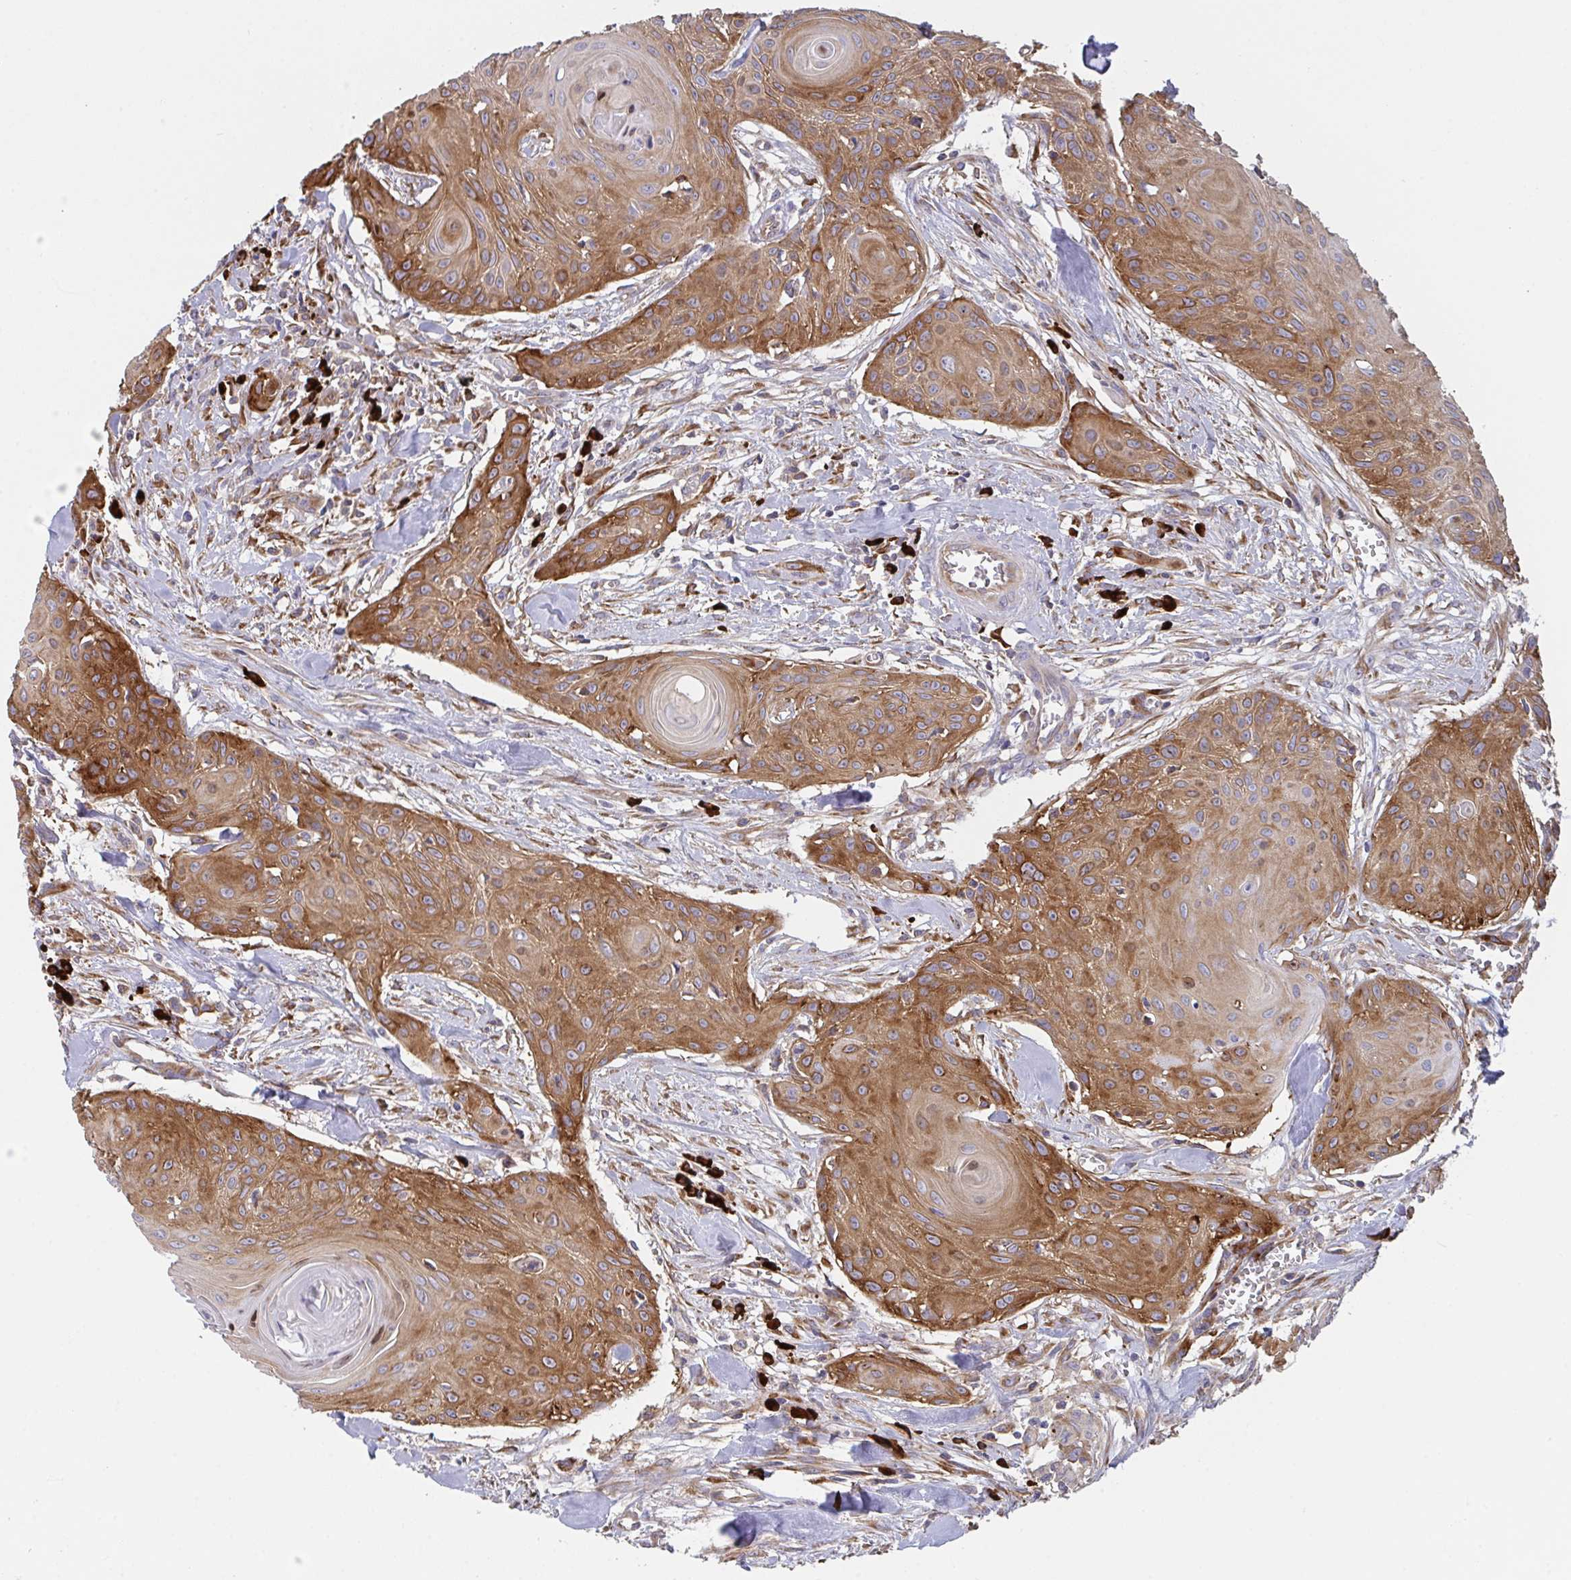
{"staining": {"intensity": "moderate", "quantity": ">75%", "location": "cytoplasmic/membranous"}, "tissue": "head and neck cancer", "cell_type": "Tumor cells", "image_type": "cancer", "snomed": [{"axis": "morphology", "description": "Squamous cell carcinoma, NOS"}, {"axis": "topography", "description": "Lymph node"}, {"axis": "topography", "description": "Salivary gland"}, {"axis": "topography", "description": "Head-Neck"}], "caption": "The photomicrograph reveals a brown stain indicating the presence of a protein in the cytoplasmic/membranous of tumor cells in head and neck cancer (squamous cell carcinoma).", "gene": "YARS2", "patient": {"sex": "female", "age": 74}}